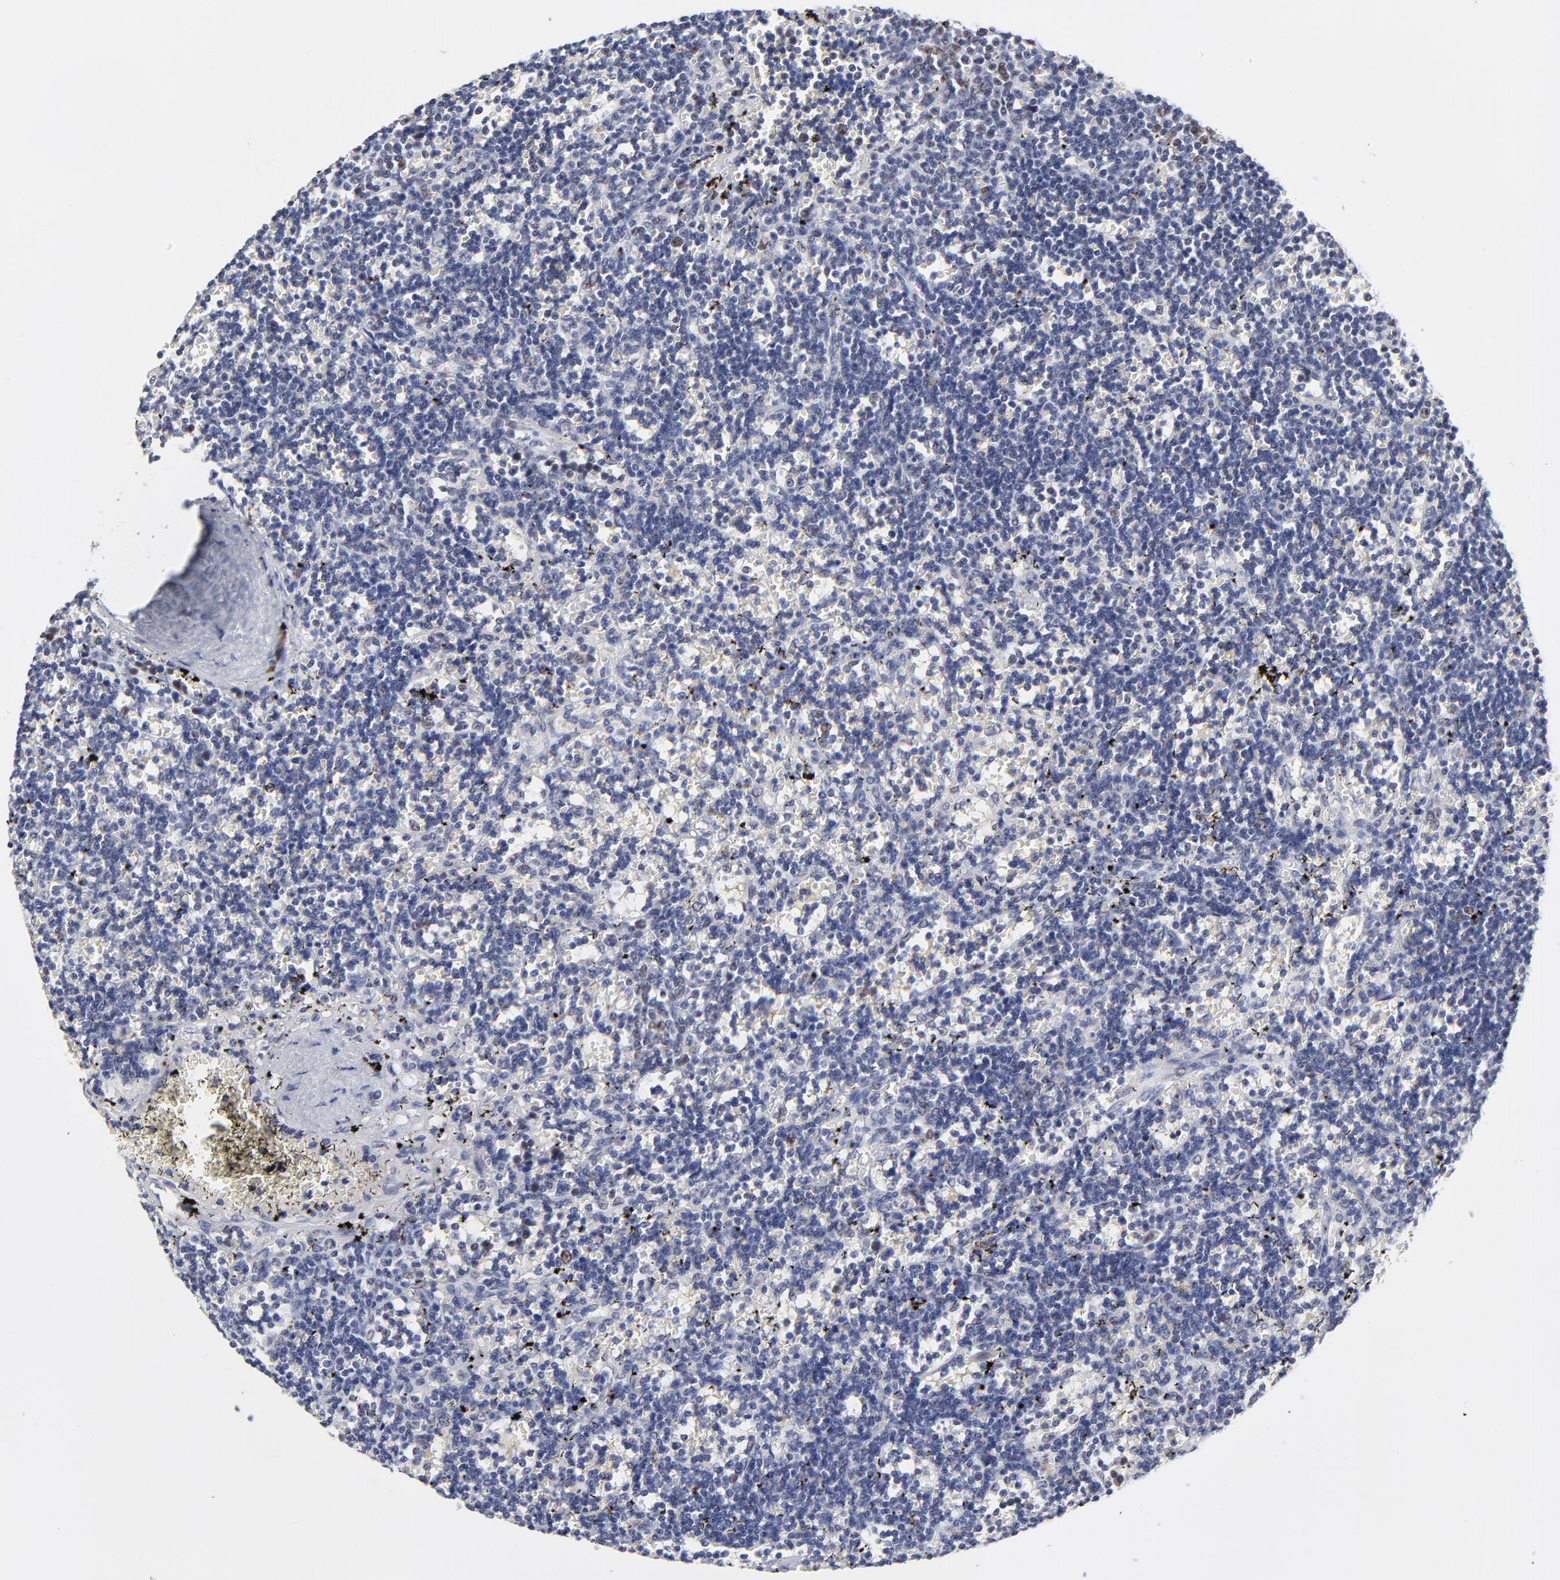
{"staining": {"intensity": "moderate", "quantity": "<25%", "location": "nuclear"}, "tissue": "lymphoma", "cell_type": "Tumor cells", "image_type": "cancer", "snomed": [{"axis": "morphology", "description": "Malignant lymphoma, non-Hodgkin's type, Low grade"}, {"axis": "topography", "description": "Spleen"}], "caption": "The immunohistochemical stain shows moderate nuclear staining in tumor cells of lymphoma tissue.", "gene": "OGFOD1", "patient": {"sex": "male", "age": 60}}